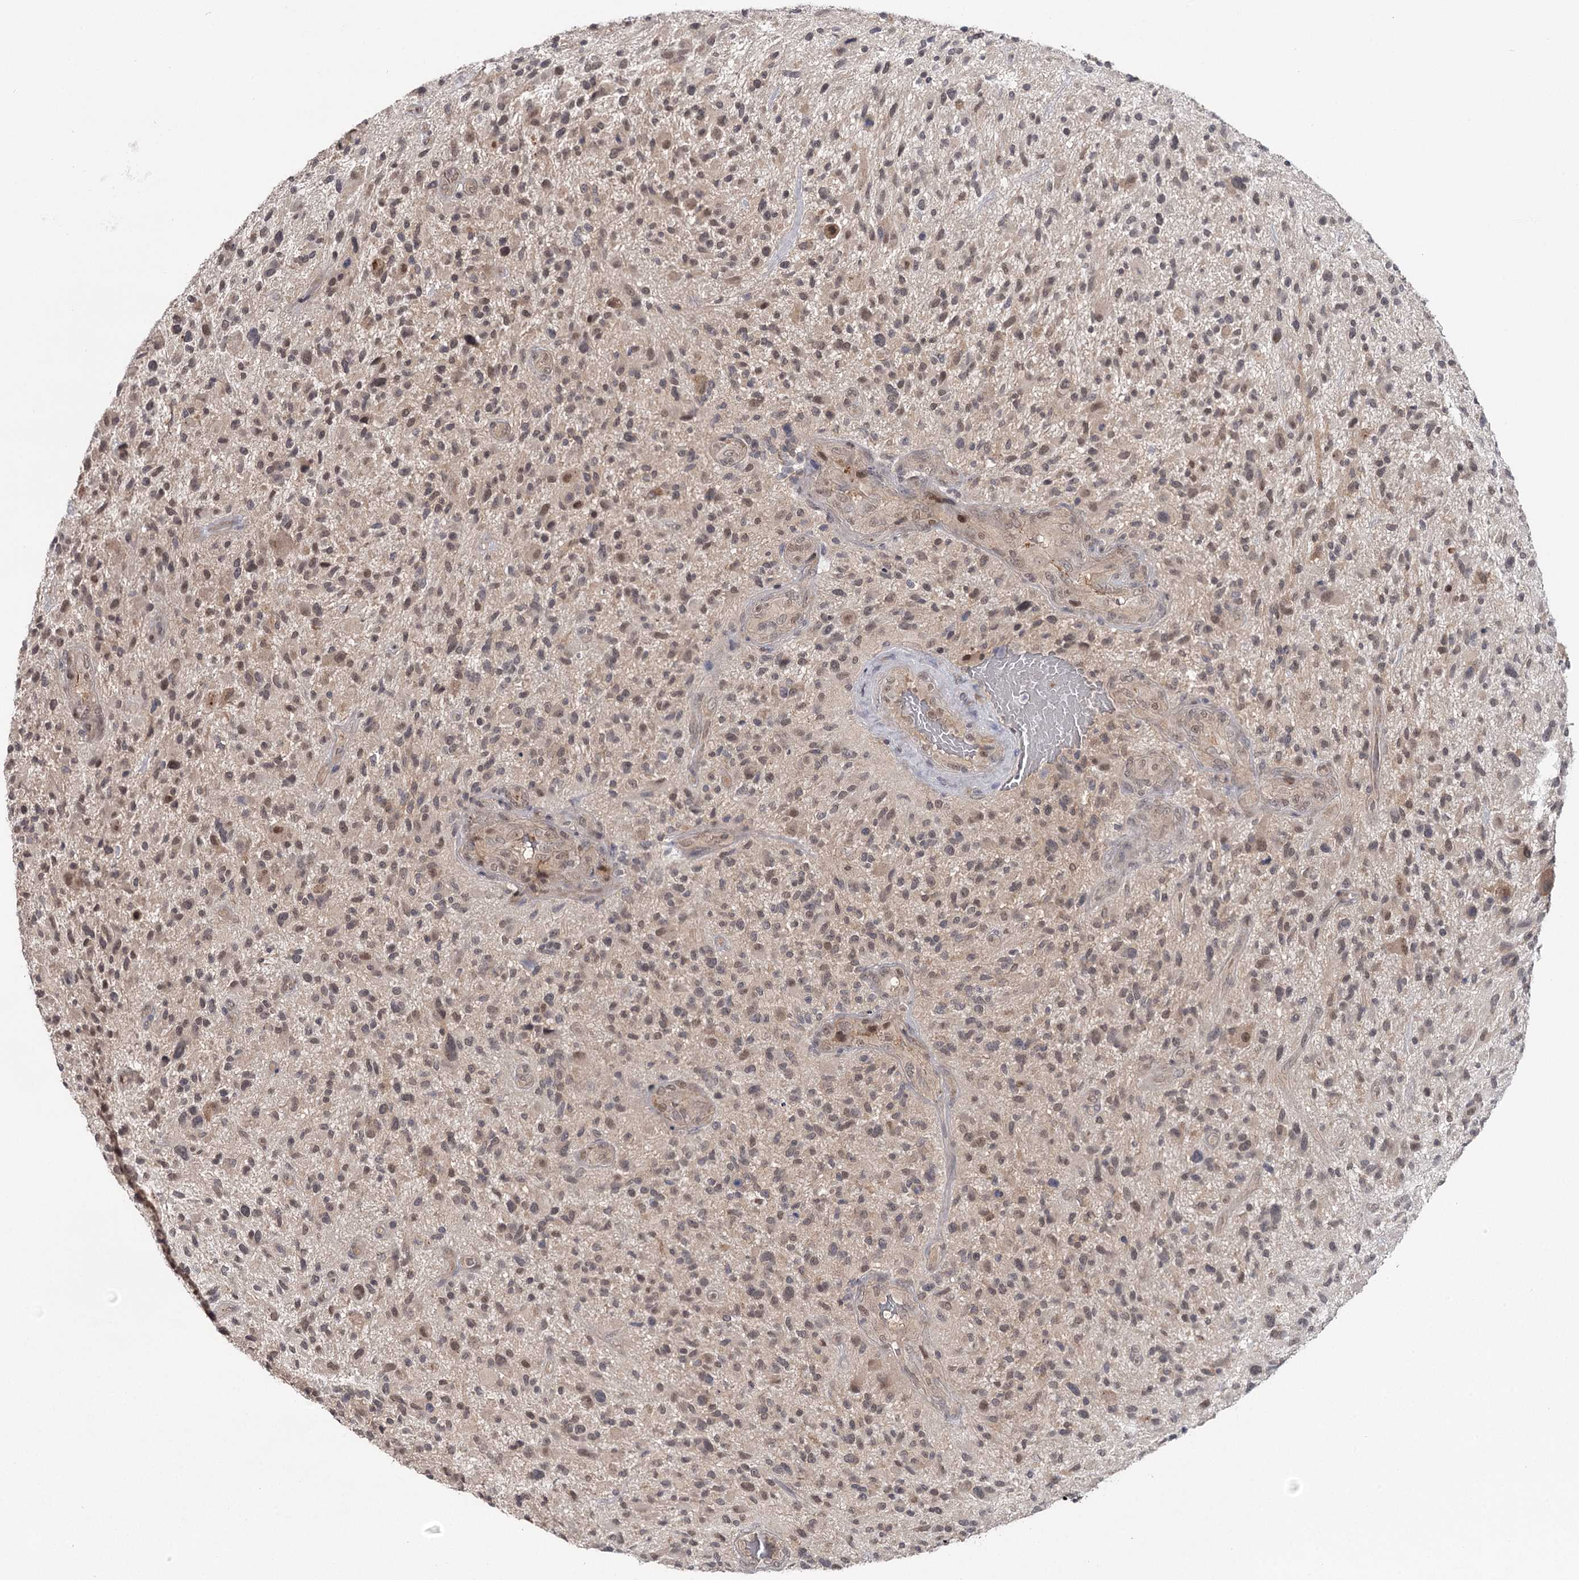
{"staining": {"intensity": "weak", "quantity": "<25%", "location": "cytoplasmic/membranous,nuclear"}, "tissue": "glioma", "cell_type": "Tumor cells", "image_type": "cancer", "snomed": [{"axis": "morphology", "description": "Glioma, malignant, High grade"}, {"axis": "topography", "description": "Brain"}], "caption": "Immunohistochemical staining of glioma demonstrates no significant positivity in tumor cells.", "gene": "GTSF1", "patient": {"sex": "male", "age": 47}}